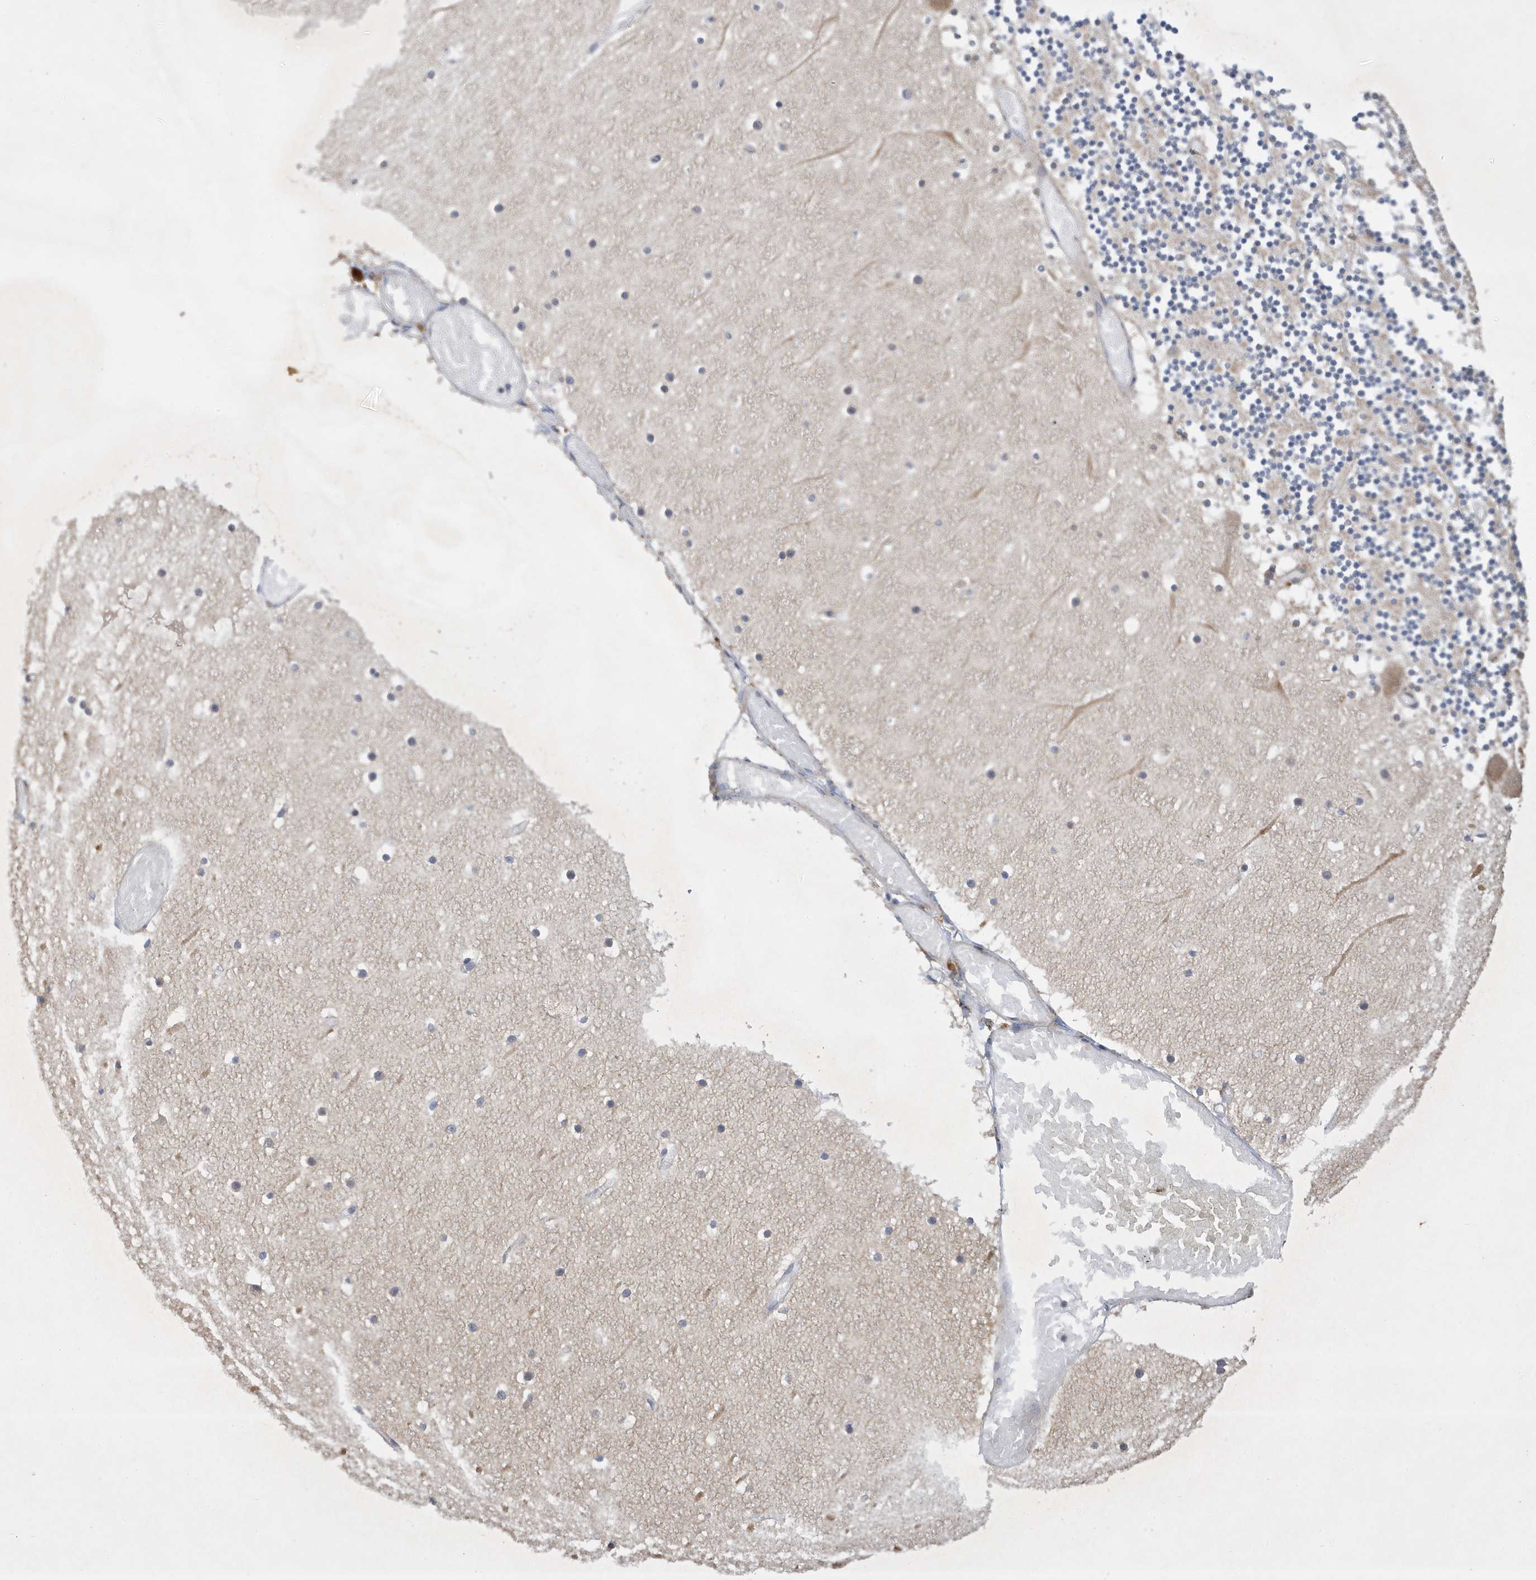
{"staining": {"intensity": "weak", "quantity": "<25%", "location": "cytoplasmic/membranous"}, "tissue": "cerebellum", "cell_type": "Cells in granular layer", "image_type": "normal", "snomed": [{"axis": "morphology", "description": "Normal tissue, NOS"}, {"axis": "topography", "description": "Cerebellum"}], "caption": "Cerebellum stained for a protein using IHC reveals no positivity cells in granular layer.", "gene": "LAPTM4A", "patient": {"sex": "female", "age": 28}}